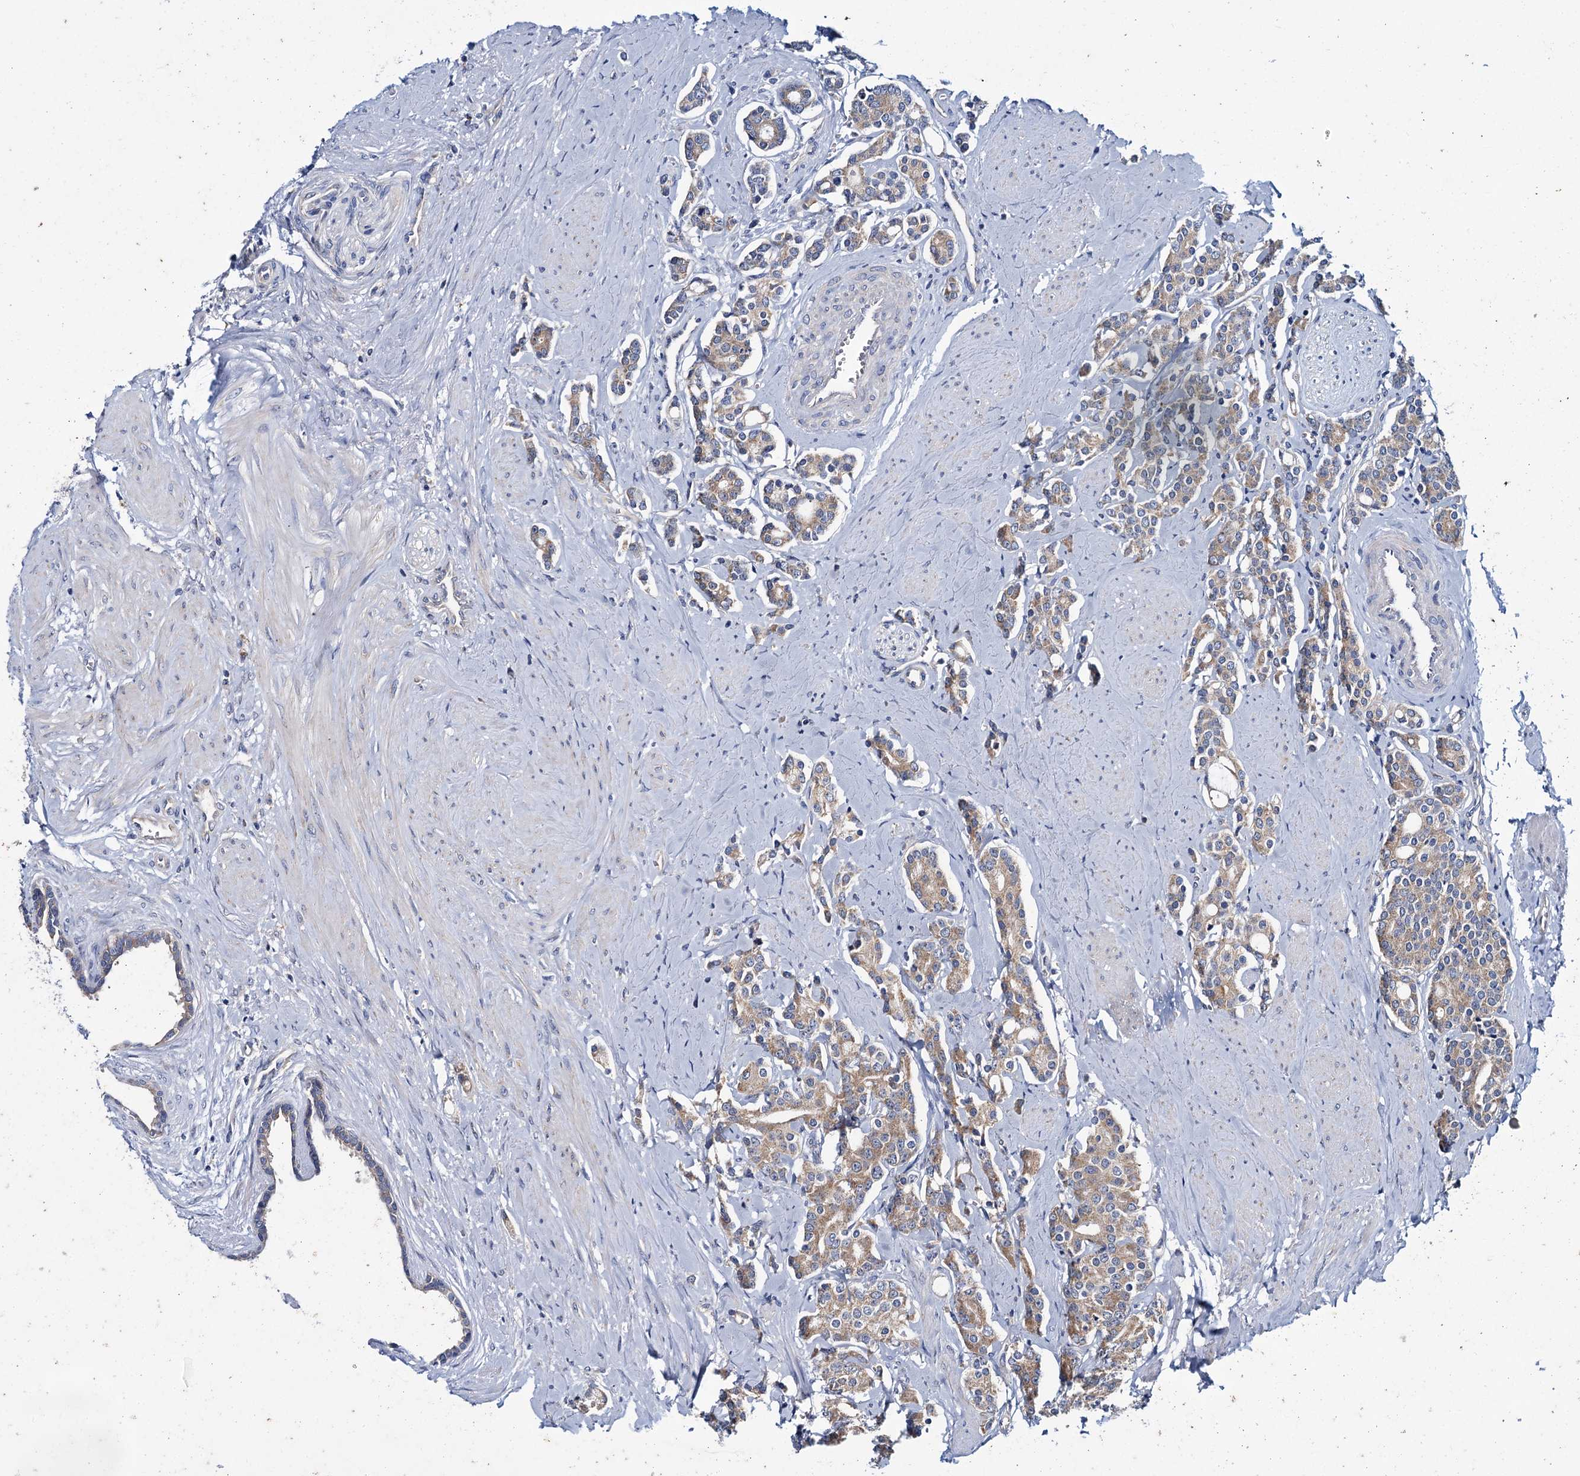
{"staining": {"intensity": "moderate", "quantity": ">75%", "location": "cytoplasmic/membranous"}, "tissue": "prostate cancer", "cell_type": "Tumor cells", "image_type": "cancer", "snomed": [{"axis": "morphology", "description": "Adenocarcinoma, High grade"}, {"axis": "topography", "description": "Prostate"}], "caption": "Adenocarcinoma (high-grade) (prostate) was stained to show a protein in brown. There is medium levels of moderate cytoplasmic/membranous expression in approximately >75% of tumor cells.", "gene": "CEP295", "patient": {"sex": "male", "age": 62}}